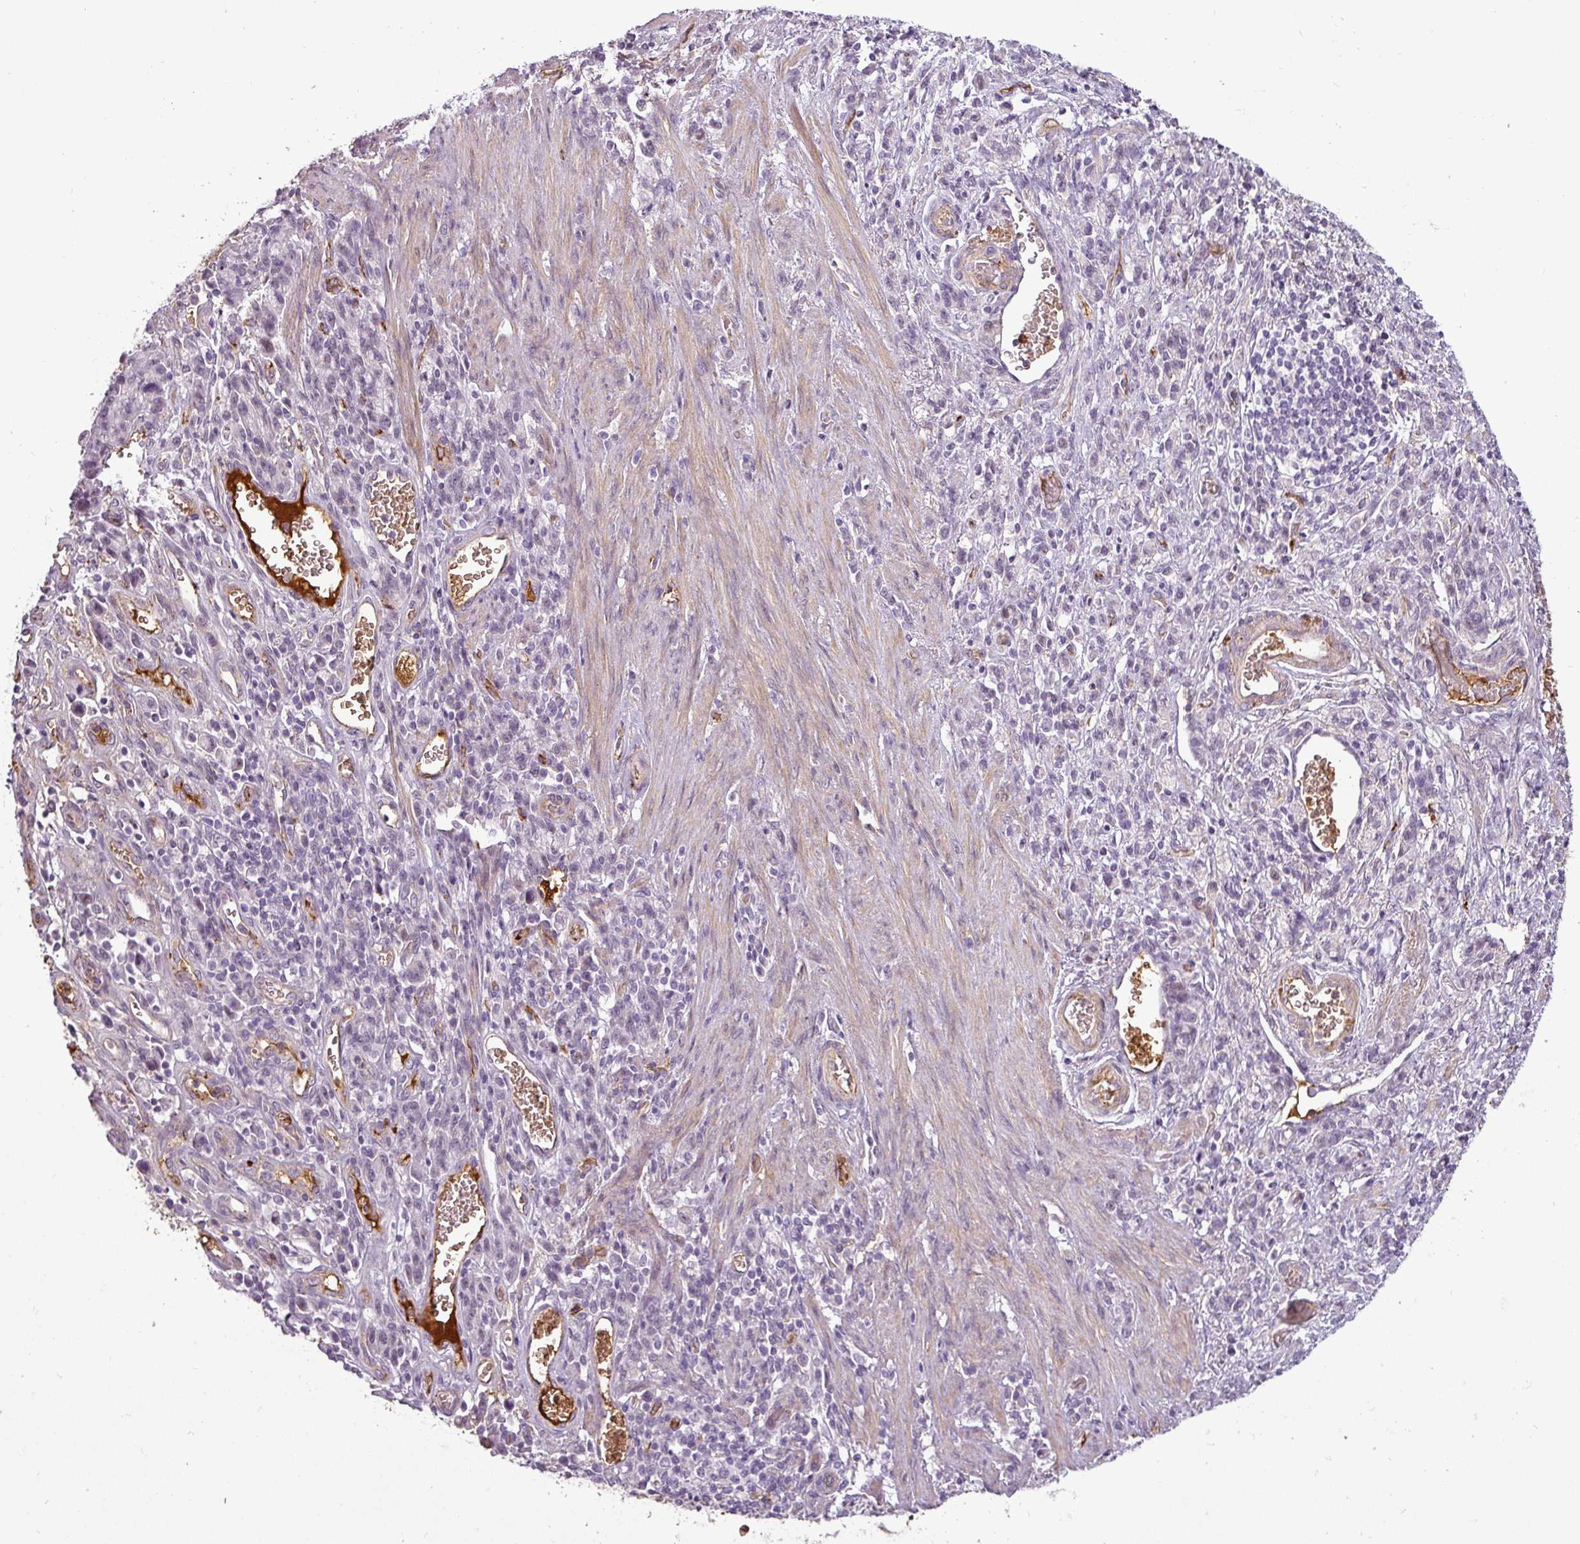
{"staining": {"intensity": "negative", "quantity": "none", "location": "none"}, "tissue": "stomach cancer", "cell_type": "Tumor cells", "image_type": "cancer", "snomed": [{"axis": "morphology", "description": "Adenocarcinoma, NOS"}, {"axis": "topography", "description": "Stomach"}], "caption": "Tumor cells show no significant positivity in stomach adenocarcinoma. (DAB IHC with hematoxylin counter stain).", "gene": "APOC1", "patient": {"sex": "male", "age": 77}}